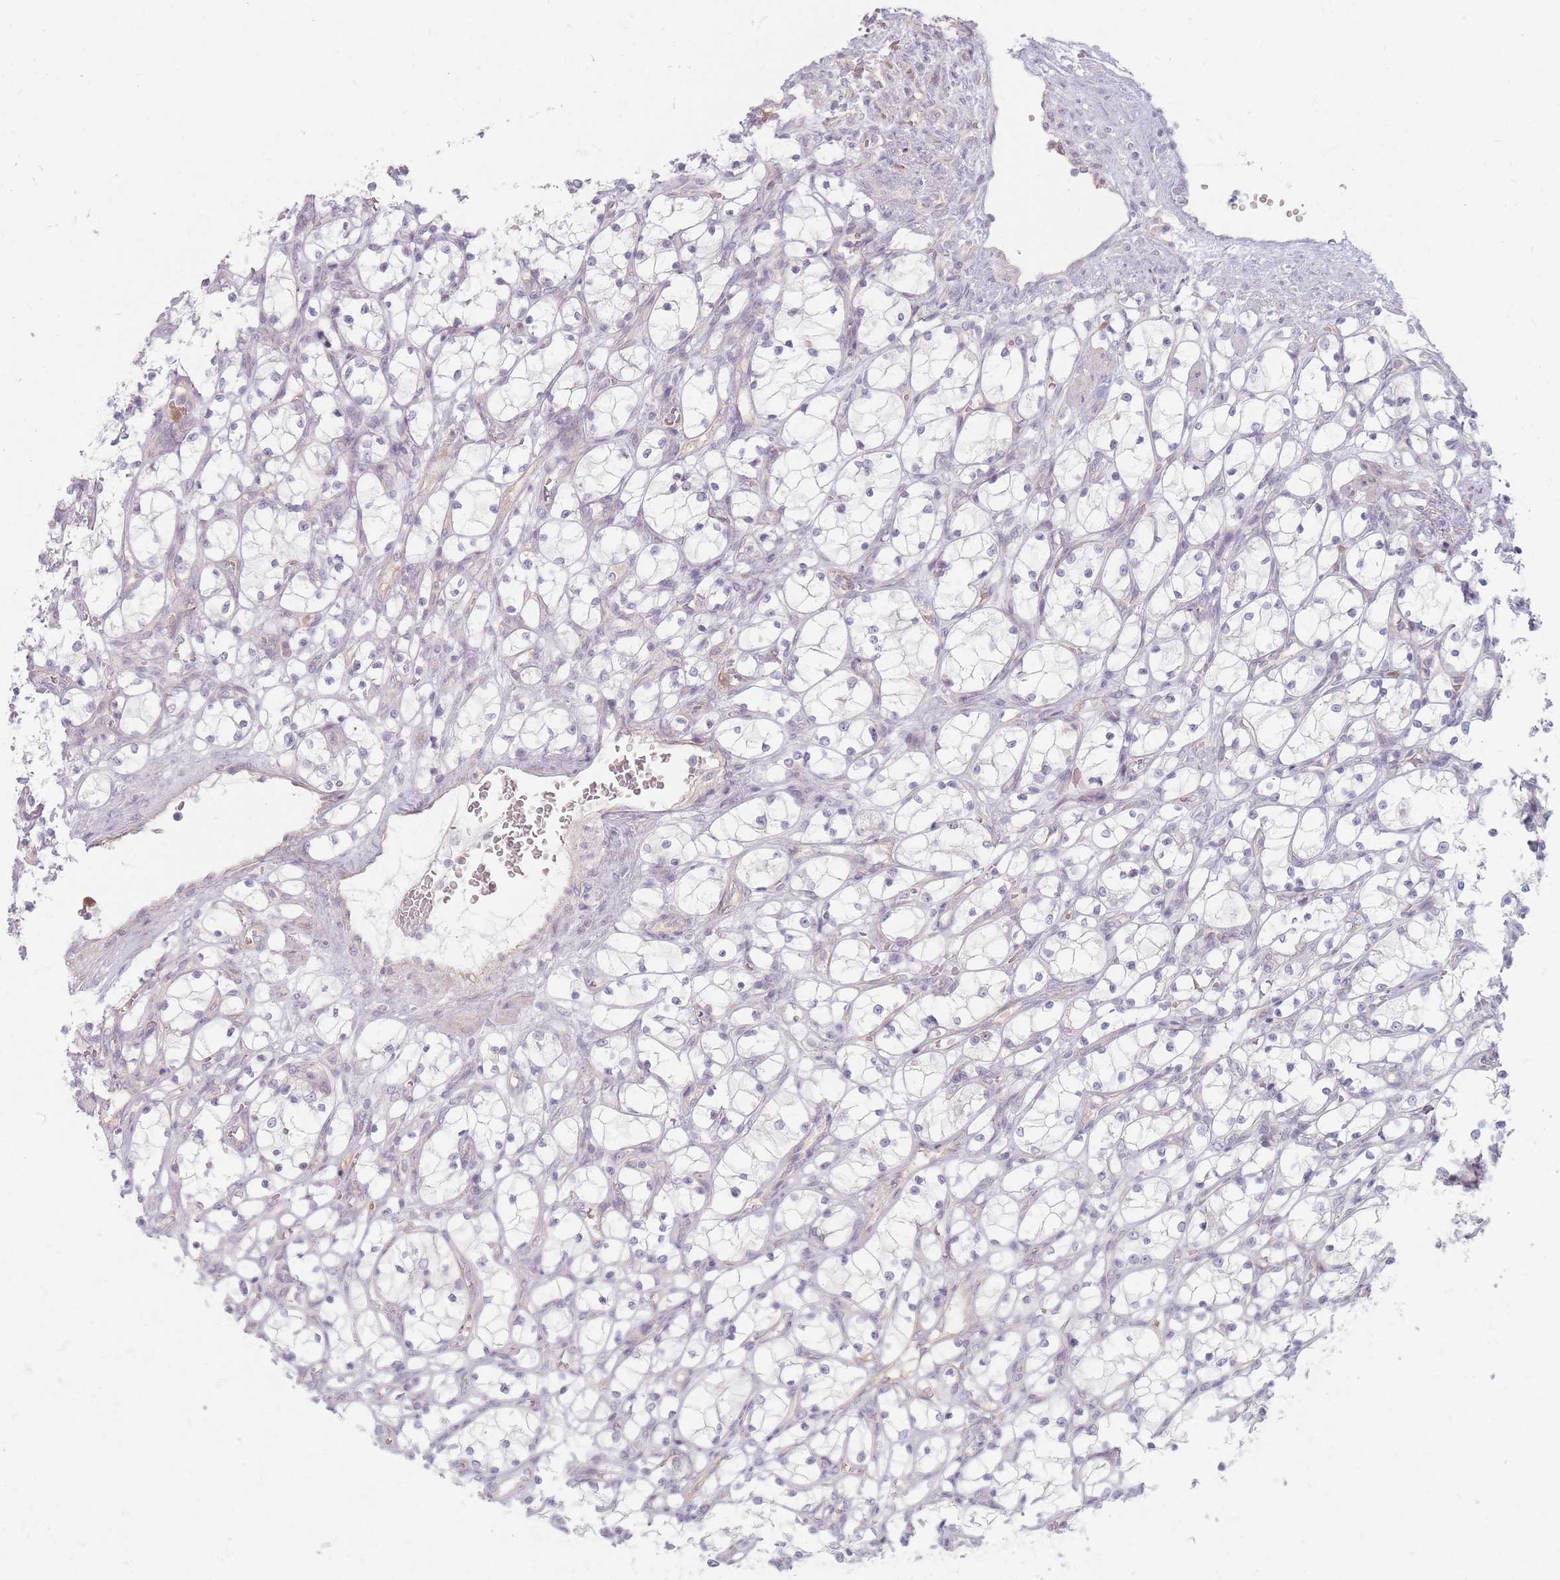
{"staining": {"intensity": "negative", "quantity": "none", "location": "none"}, "tissue": "renal cancer", "cell_type": "Tumor cells", "image_type": "cancer", "snomed": [{"axis": "morphology", "description": "Adenocarcinoma, NOS"}, {"axis": "topography", "description": "Kidney"}], "caption": "An IHC micrograph of adenocarcinoma (renal) is shown. There is no staining in tumor cells of adenocarcinoma (renal).", "gene": "CHCHD7", "patient": {"sex": "female", "age": 69}}